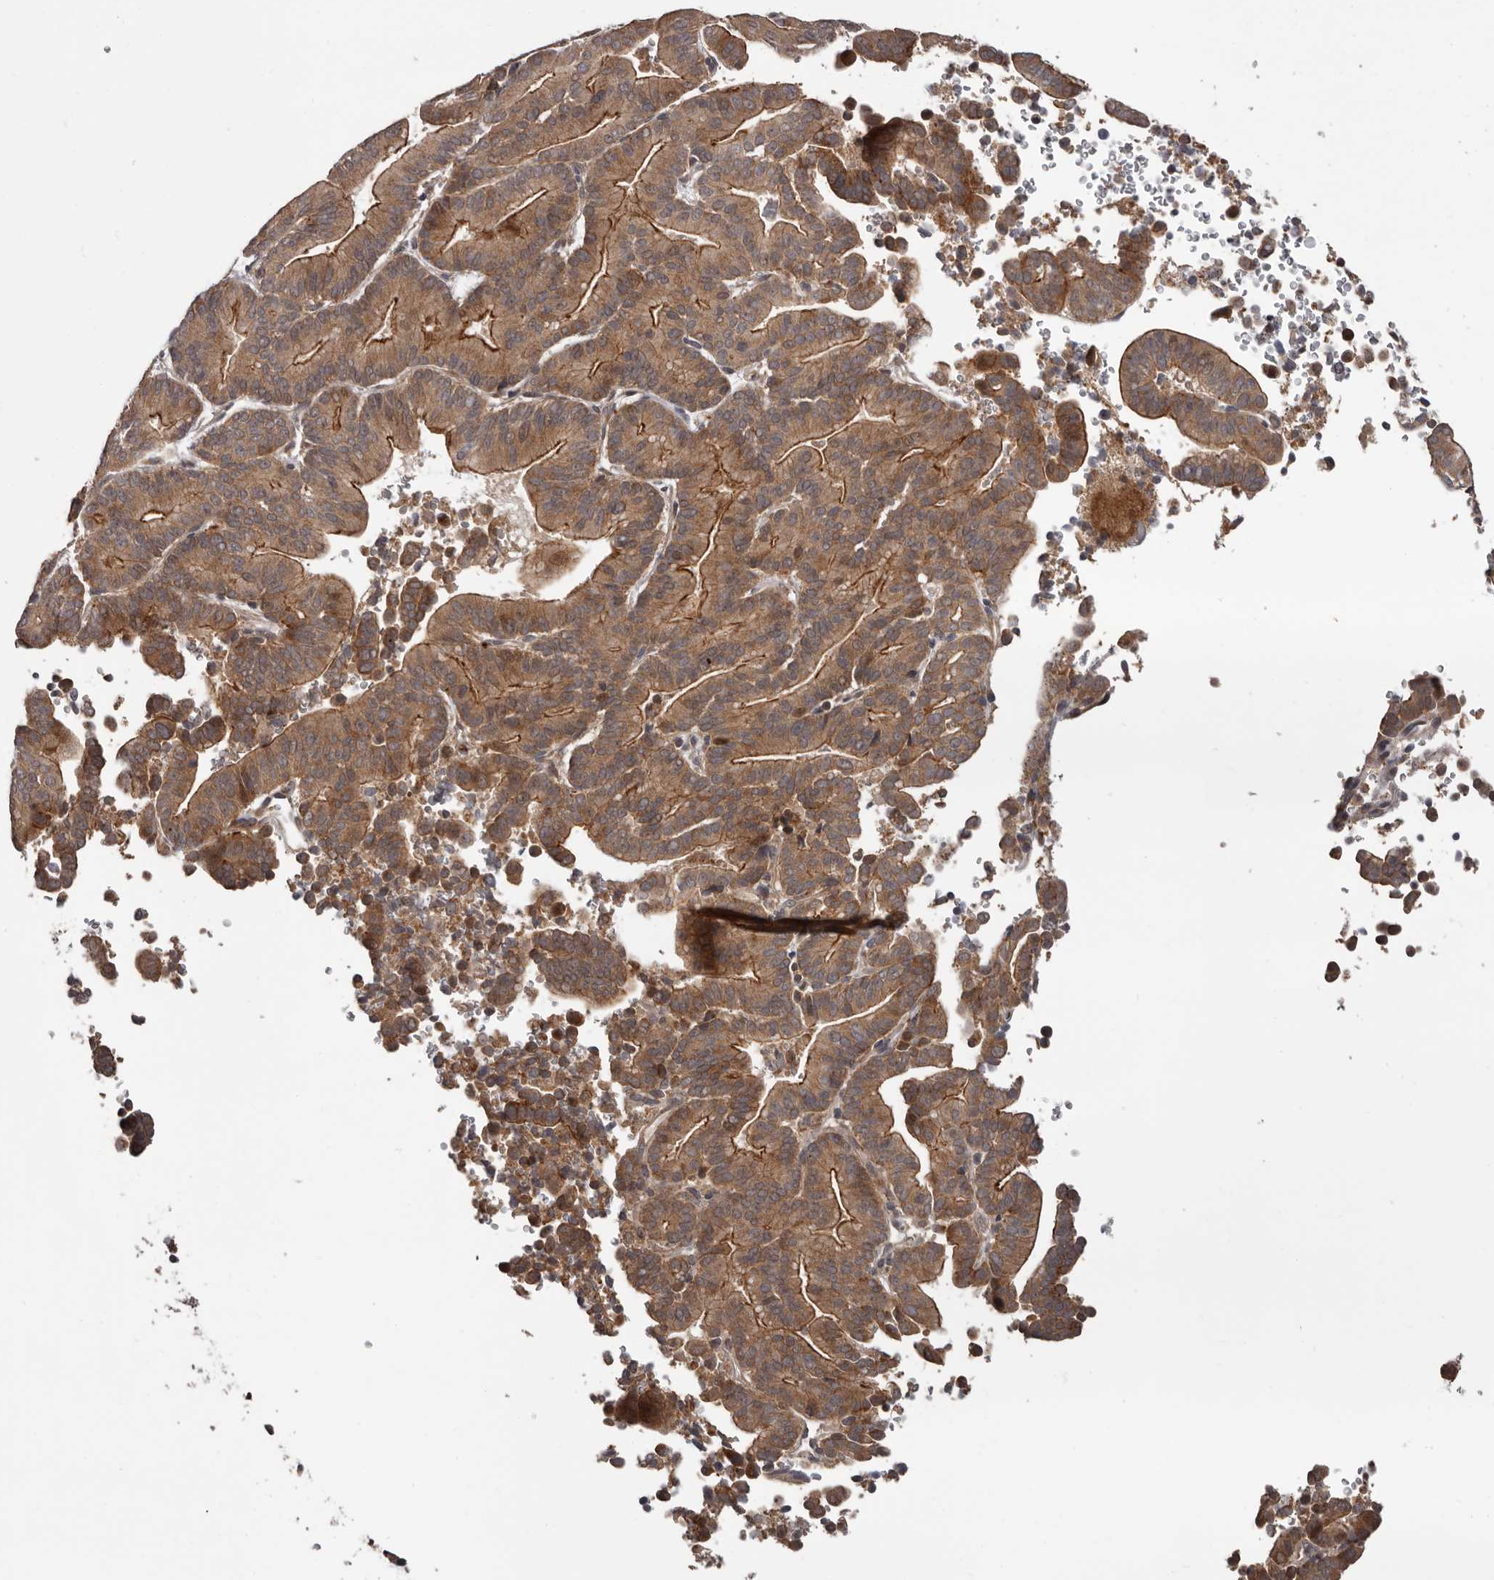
{"staining": {"intensity": "moderate", "quantity": ">75%", "location": "cytoplasmic/membranous"}, "tissue": "liver cancer", "cell_type": "Tumor cells", "image_type": "cancer", "snomed": [{"axis": "morphology", "description": "Cholangiocarcinoma"}, {"axis": "topography", "description": "Liver"}], "caption": "Immunohistochemical staining of liver cancer displays moderate cytoplasmic/membranous protein positivity in approximately >75% of tumor cells.", "gene": "FGFR4", "patient": {"sex": "female", "age": 75}}